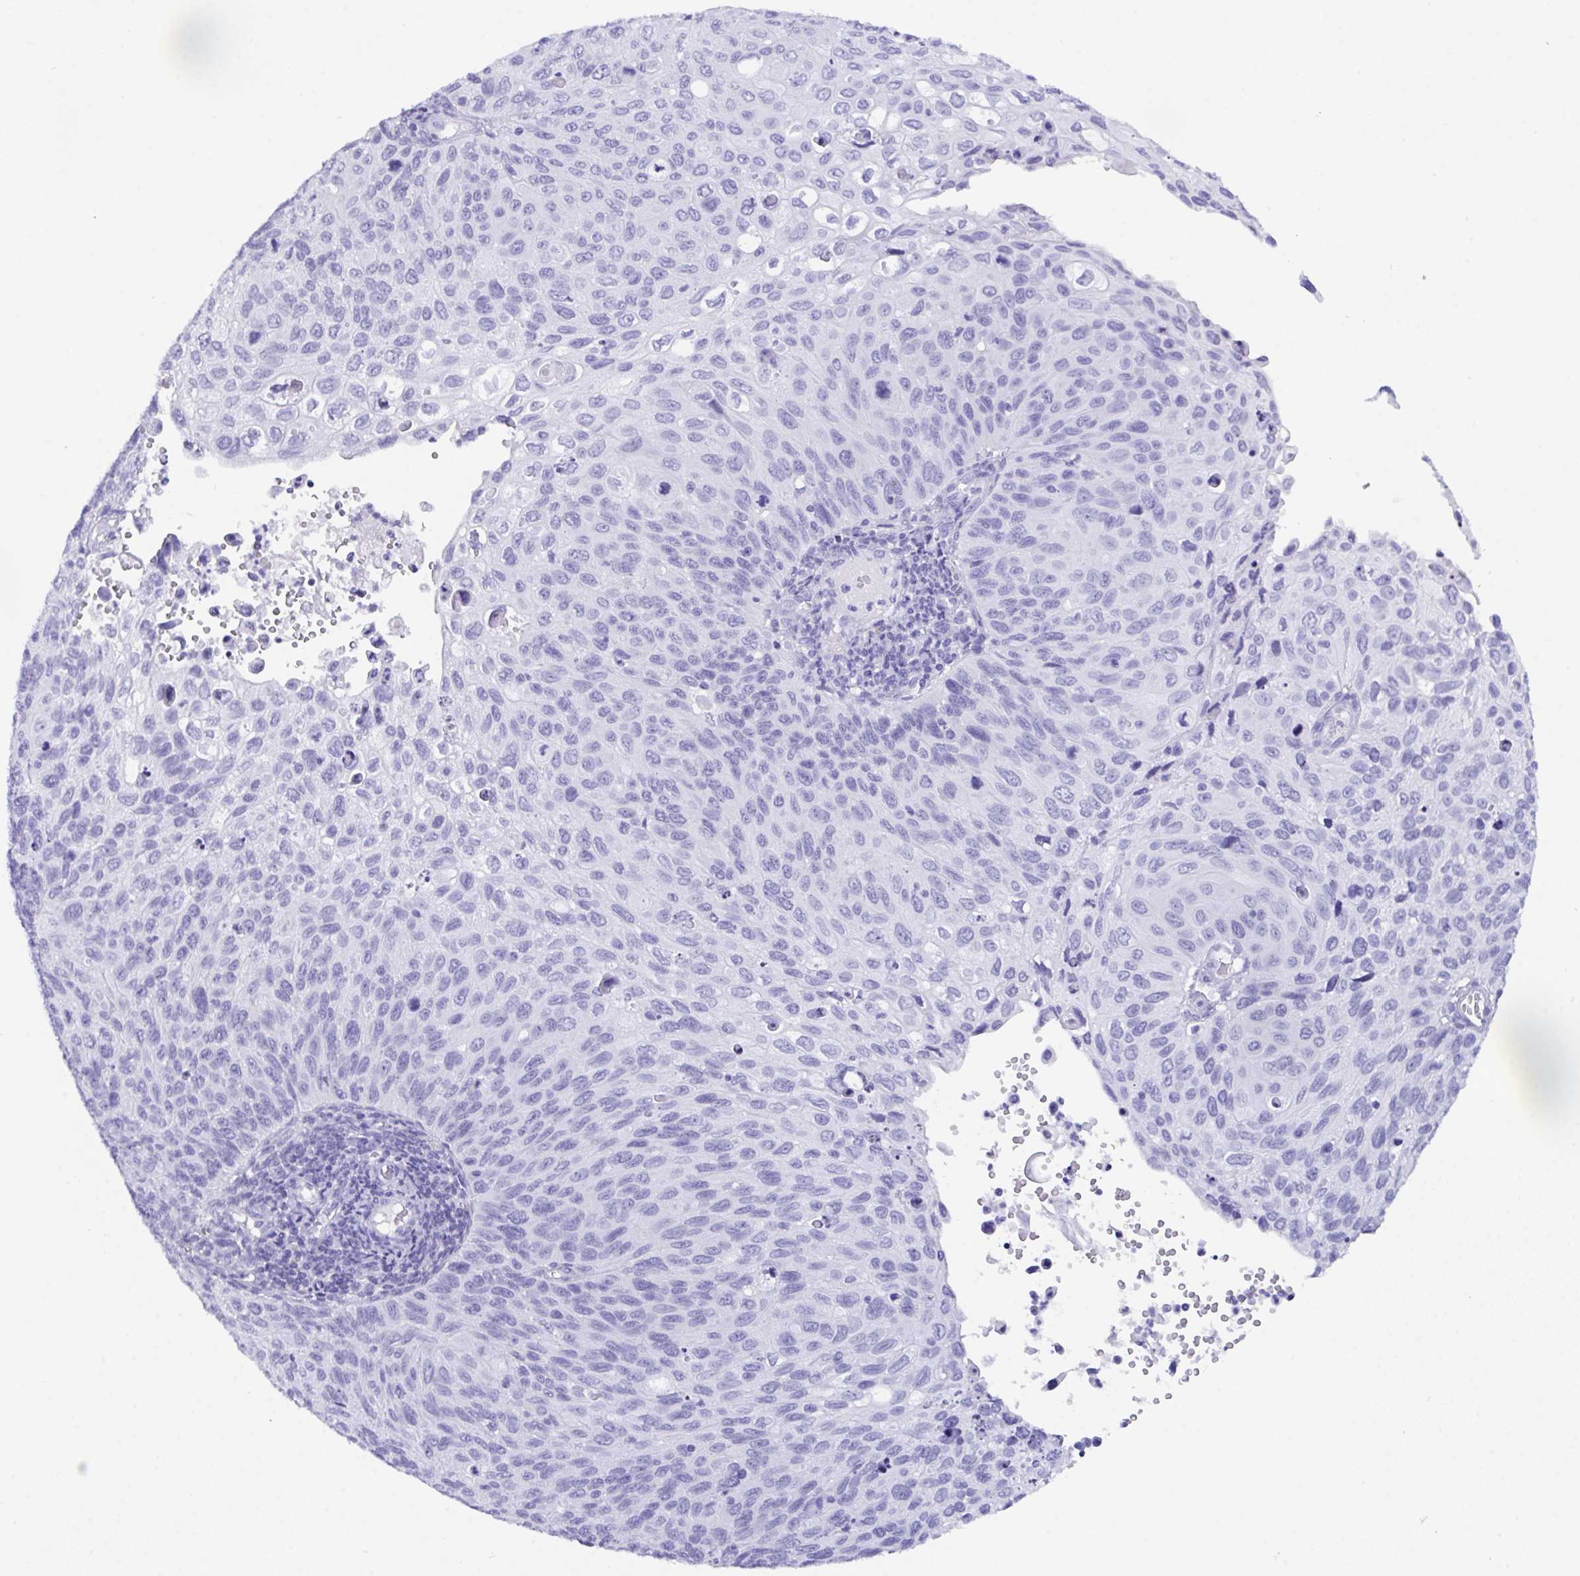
{"staining": {"intensity": "negative", "quantity": "none", "location": "none"}, "tissue": "cervical cancer", "cell_type": "Tumor cells", "image_type": "cancer", "snomed": [{"axis": "morphology", "description": "Squamous cell carcinoma, NOS"}, {"axis": "topography", "description": "Cervix"}], "caption": "Tumor cells show no significant protein positivity in cervical cancer.", "gene": "ZNF850", "patient": {"sex": "female", "age": 70}}